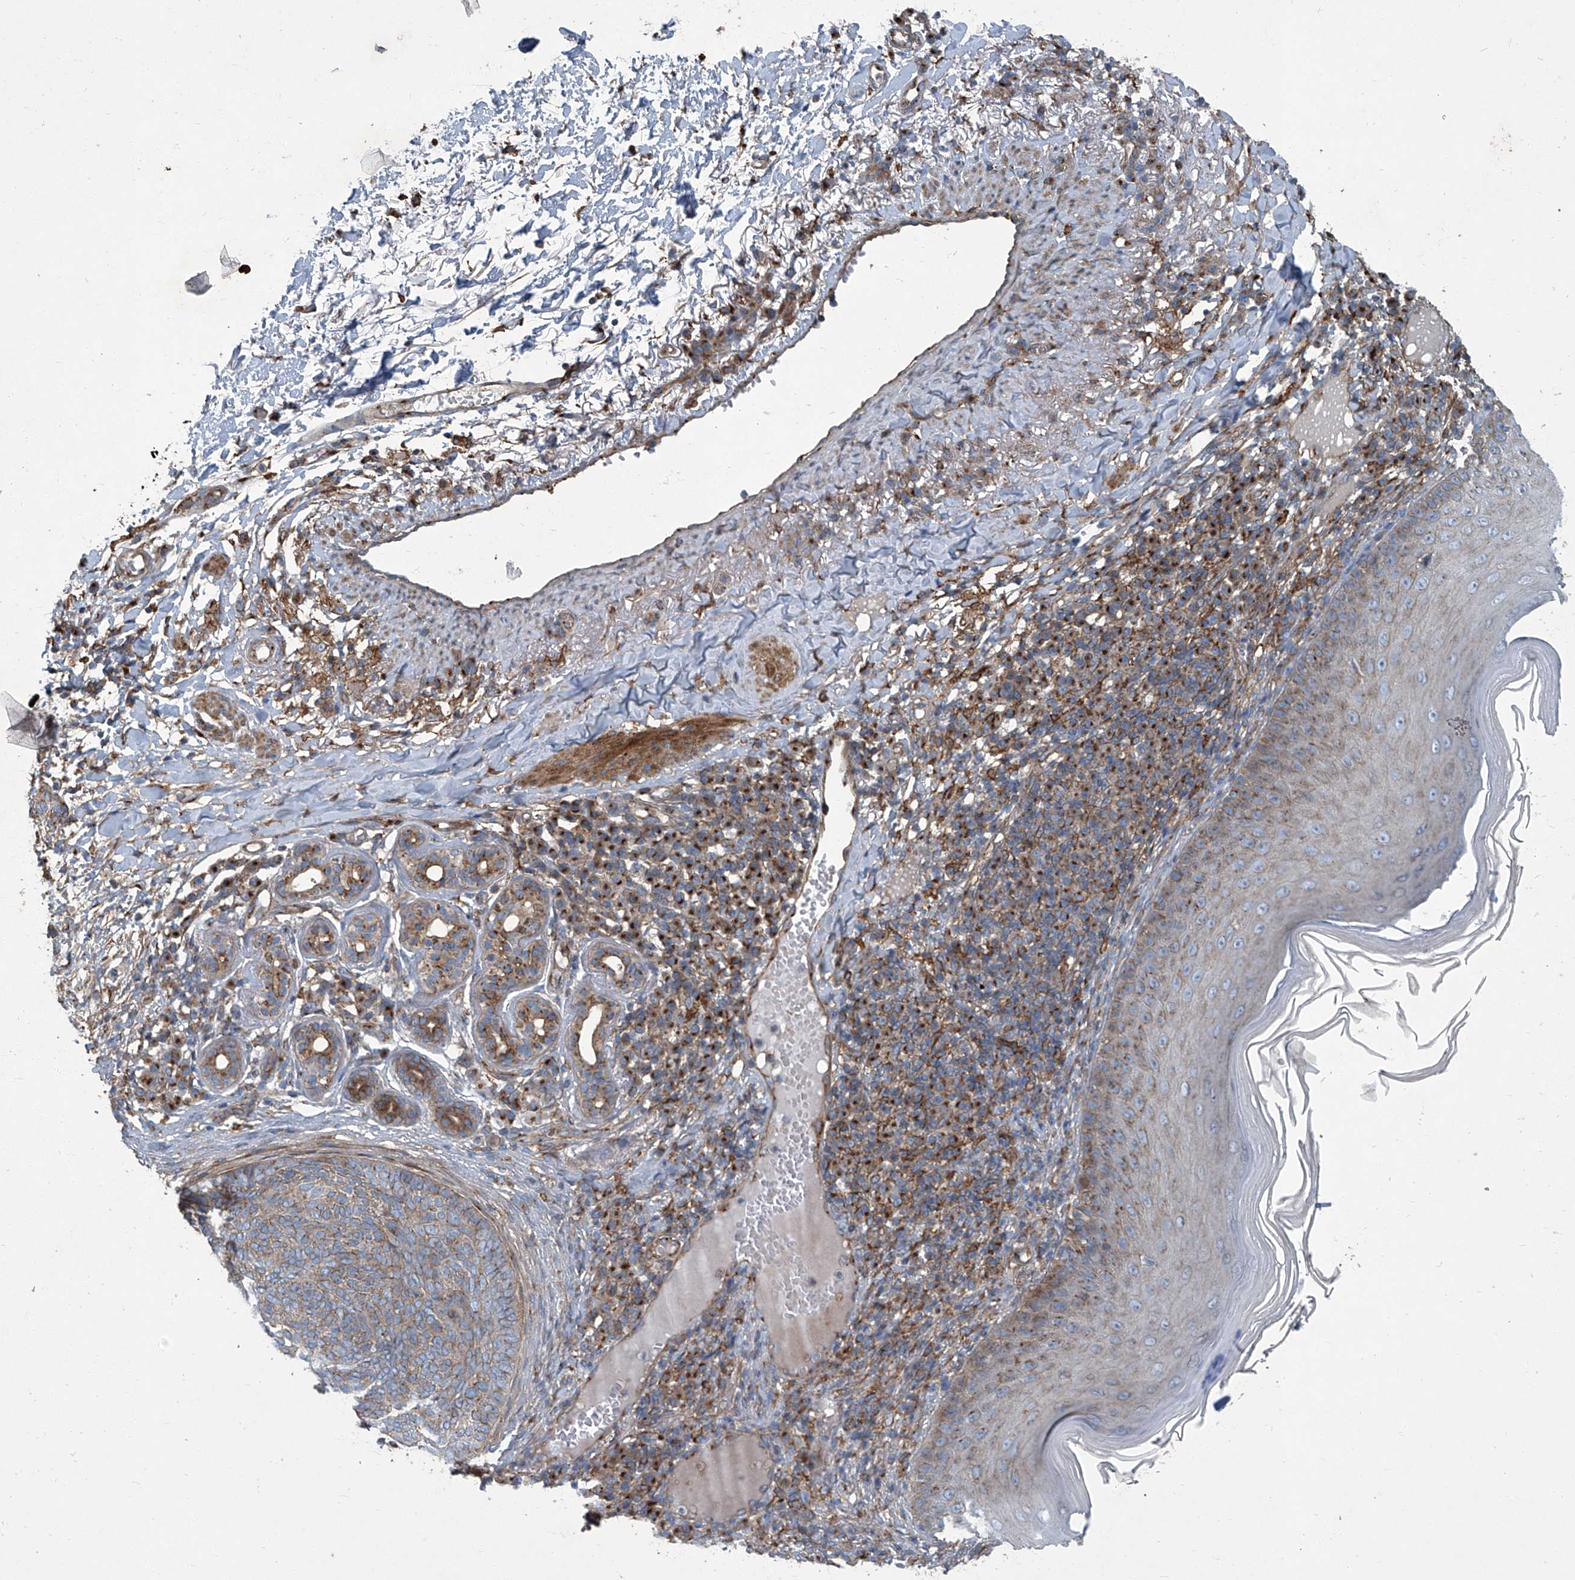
{"staining": {"intensity": "weak", "quantity": "25%-75%", "location": "cytoplasmic/membranous"}, "tissue": "skin cancer", "cell_type": "Tumor cells", "image_type": "cancer", "snomed": [{"axis": "morphology", "description": "Basal cell carcinoma"}, {"axis": "topography", "description": "Skin"}], "caption": "Approximately 25%-75% of tumor cells in human skin cancer (basal cell carcinoma) exhibit weak cytoplasmic/membranous protein expression as visualized by brown immunohistochemical staining.", "gene": "PIGH", "patient": {"sex": "male", "age": 85}}